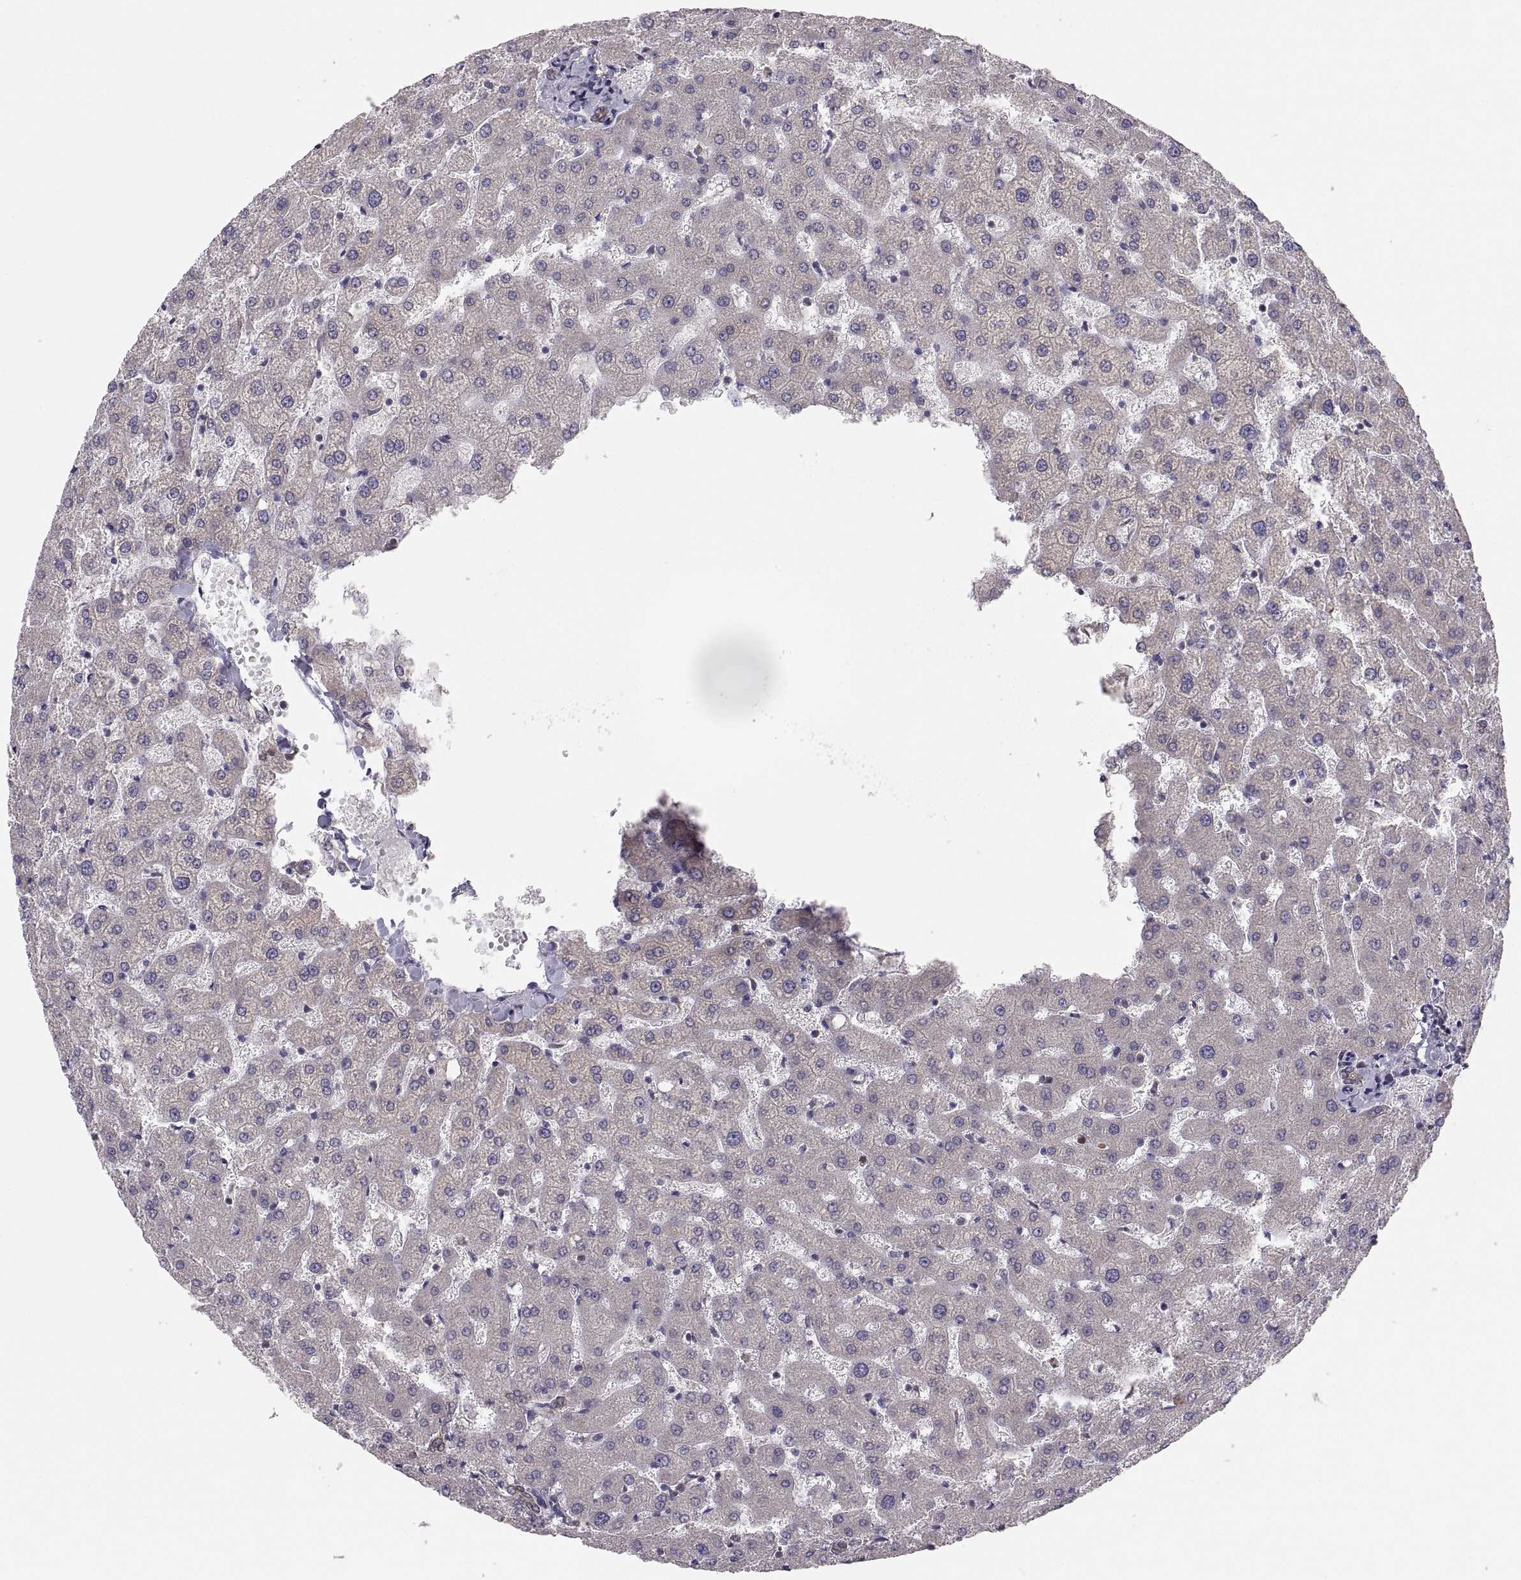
{"staining": {"intensity": "weak", "quantity": ">75%", "location": "cytoplasmic/membranous"}, "tissue": "liver", "cell_type": "Cholangiocytes", "image_type": "normal", "snomed": [{"axis": "morphology", "description": "Normal tissue, NOS"}, {"axis": "topography", "description": "Liver"}], "caption": "Cholangiocytes show low levels of weak cytoplasmic/membranous staining in about >75% of cells in benign liver.", "gene": "ERO1A", "patient": {"sex": "female", "age": 50}}